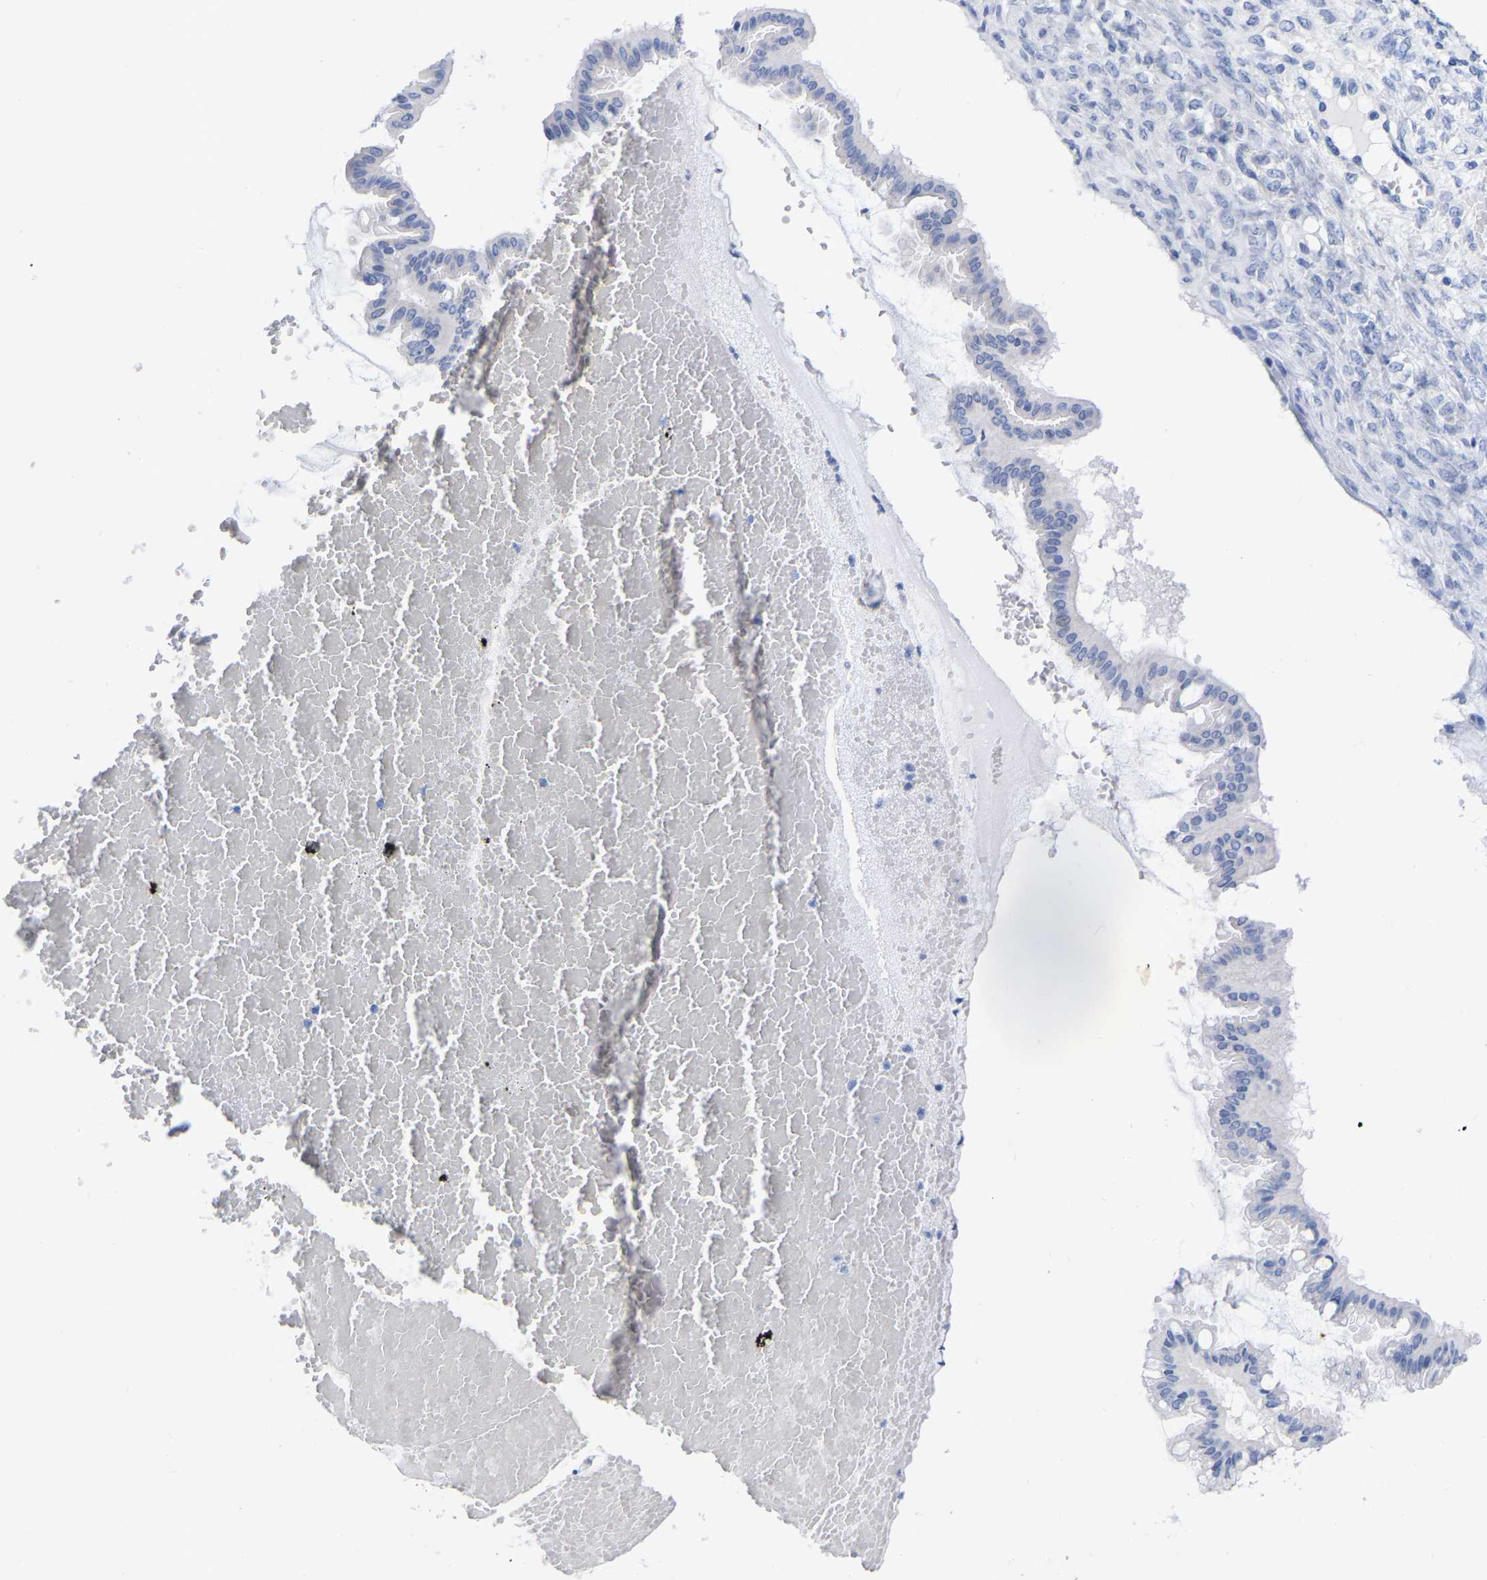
{"staining": {"intensity": "negative", "quantity": "none", "location": "none"}, "tissue": "ovarian cancer", "cell_type": "Tumor cells", "image_type": "cancer", "snomed": [{"axis": "morphology", "description": "Cystadenocarcinoma, mucinous, NOS"}, {"axis": "topography", "description": "Ovary"}], "caption": "There is no significant staining in tumor cells of mucinous cystadenocarcinoma (ovarian).", "gene": "ZNF629", "patient": {"sex": "female", "age": 73}}